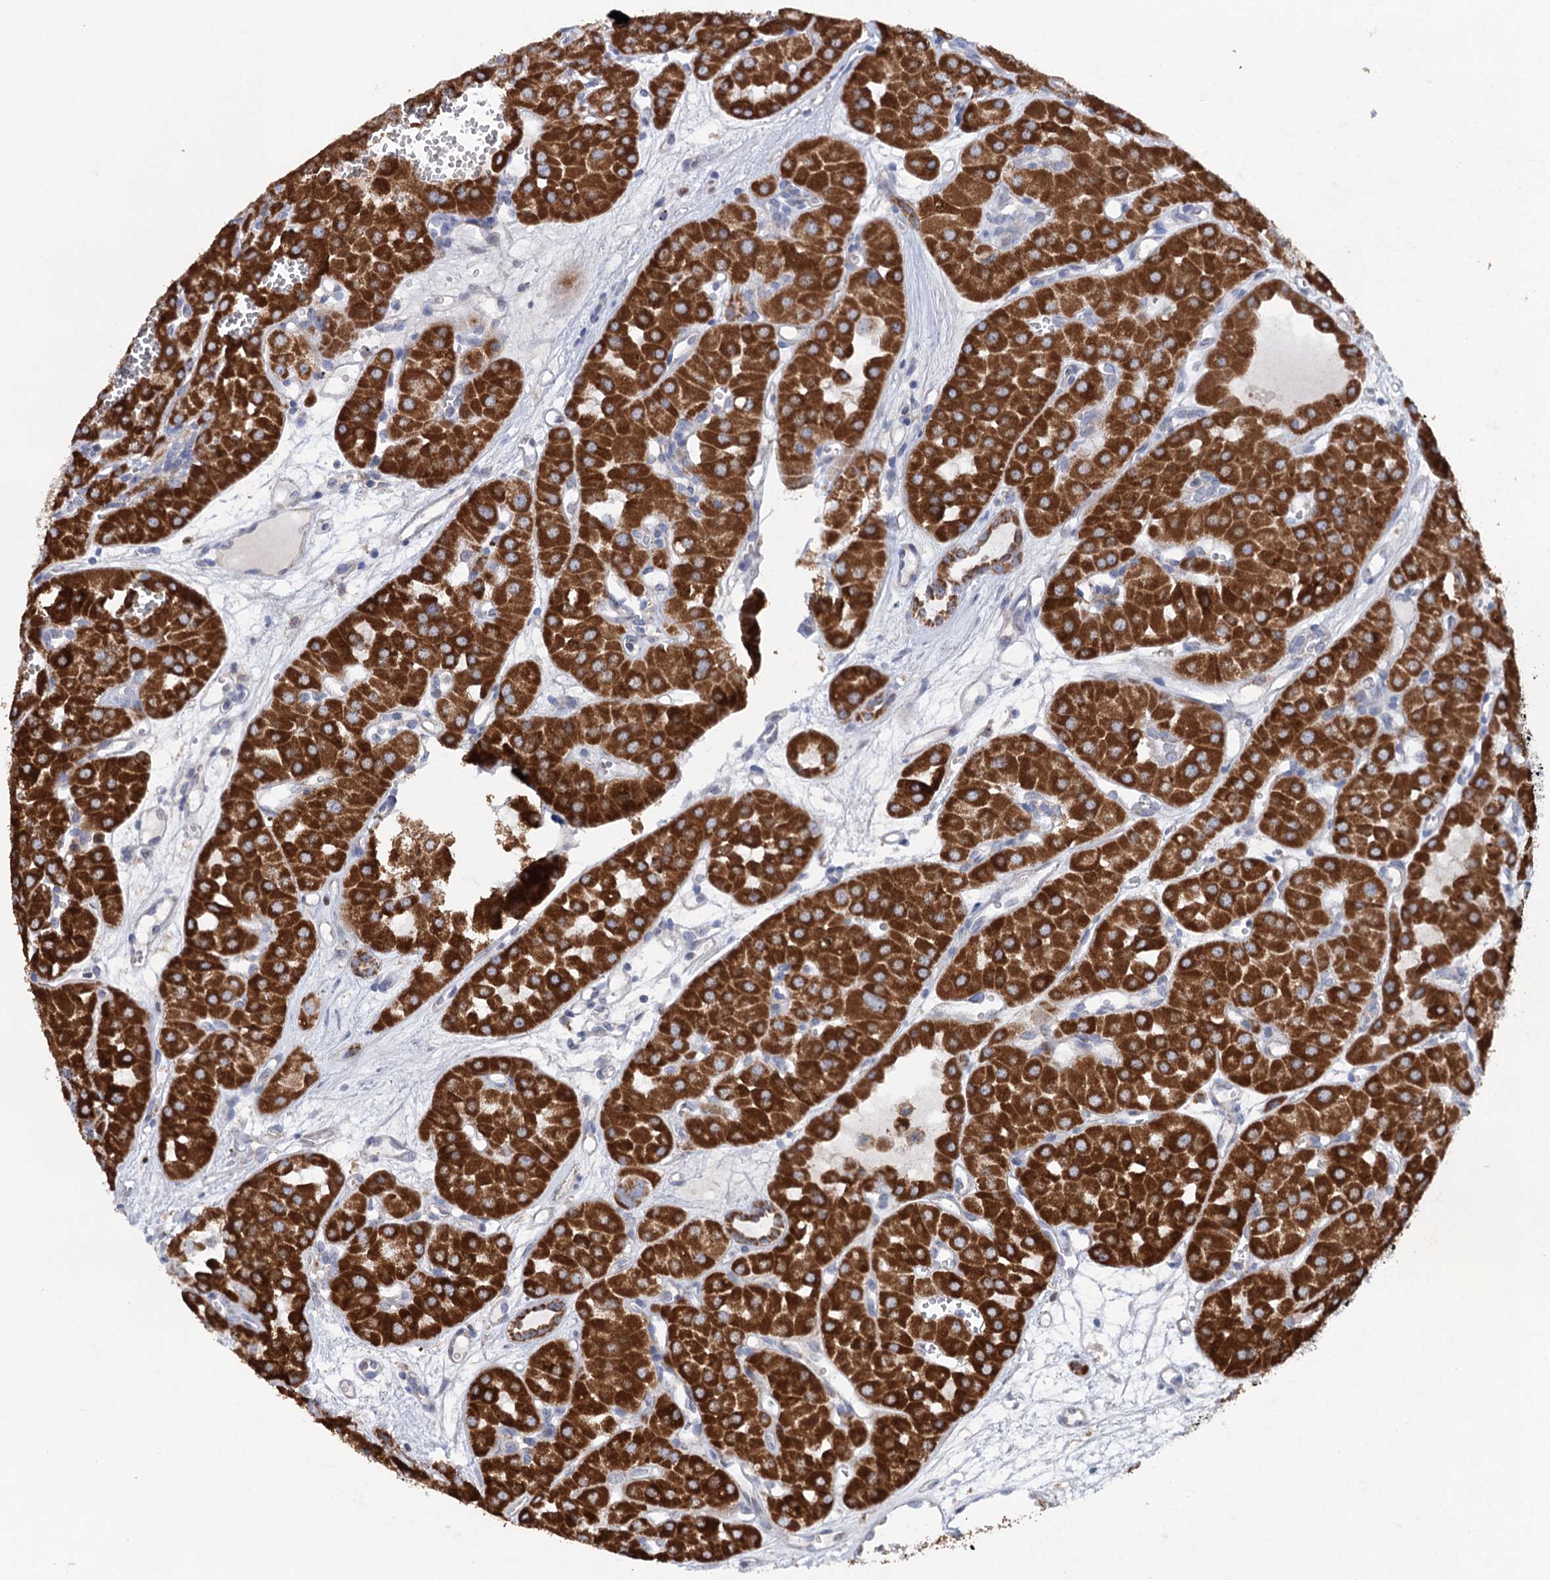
{"staining": {"intensity": "strong", "quantity": ">75%", "location": "cytoplasmic/membranous"}, "tissue": "renal cancer", "cell_type": "Tumor cells", "image_type": "cancer", "snomed": [{"axis": "morphology", "description": "Carcinoma, NOS"}, {"axis": "topography", "description": "Kidney"}], "caption": "An image of human carcinoma (renal) stained for a protein demonstrates strong cytoplasmic/membranous brown staining in tumor cells.", "gene": "SUCLA2", "patient": {"sex": "female", "age": 75}}